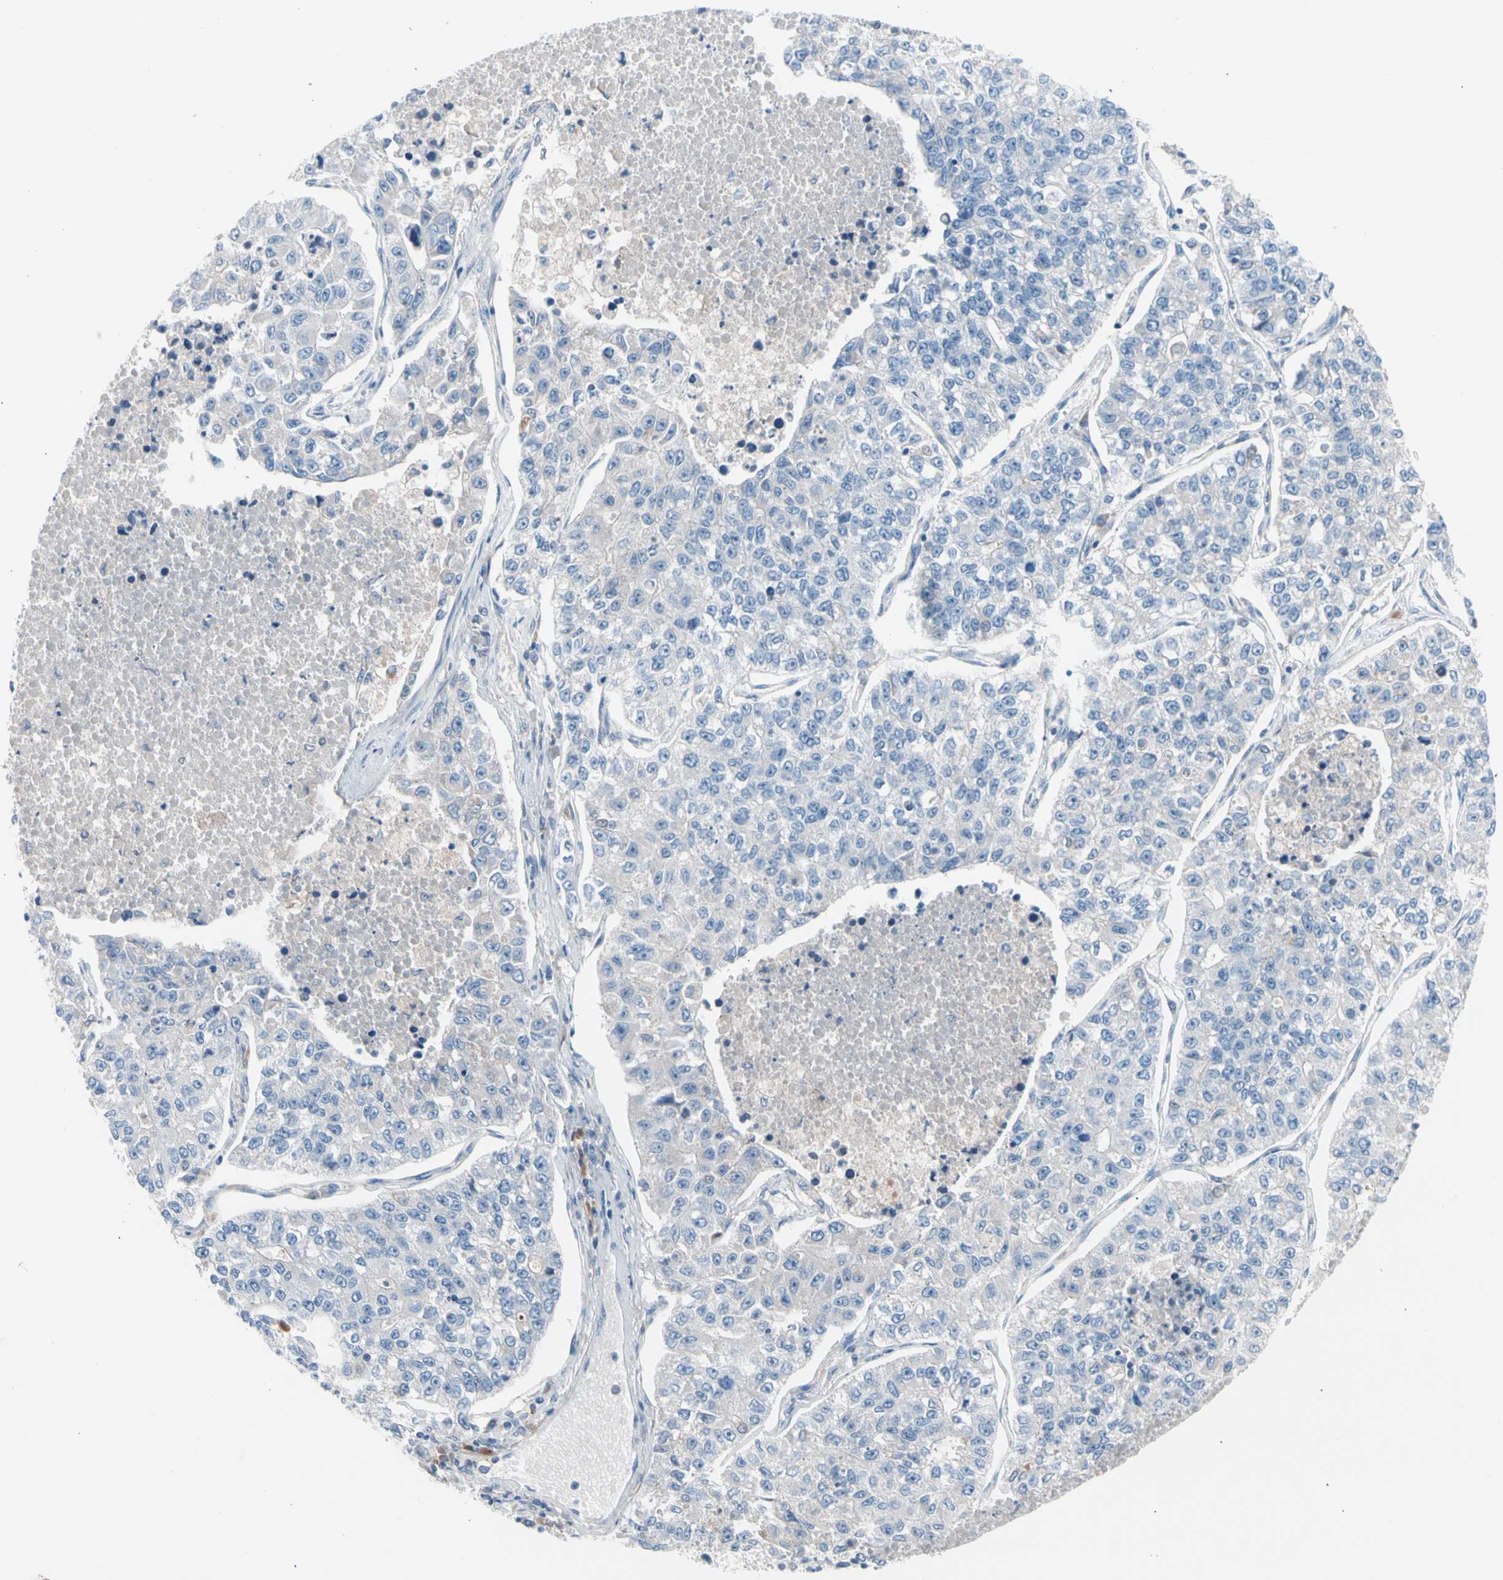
{"staining": {"intensity": "negative", "quantity": "none", "location": "none"}, "tissue": "lung cancer", "cell_type": "Tumor cells", "image_type": "cancer", "snomed": [{"axis": "morphology", "description": "Adenocarcinoma, NOS"}, {"axis": "topography", "description": "Lung"}], "caption": "Adenocarcinoma (lung) stained for a protein using IHC demonstrates no staining tumor cells.", "gene": "CASQ1", "patient": {"sex": "male", "age": 49}}